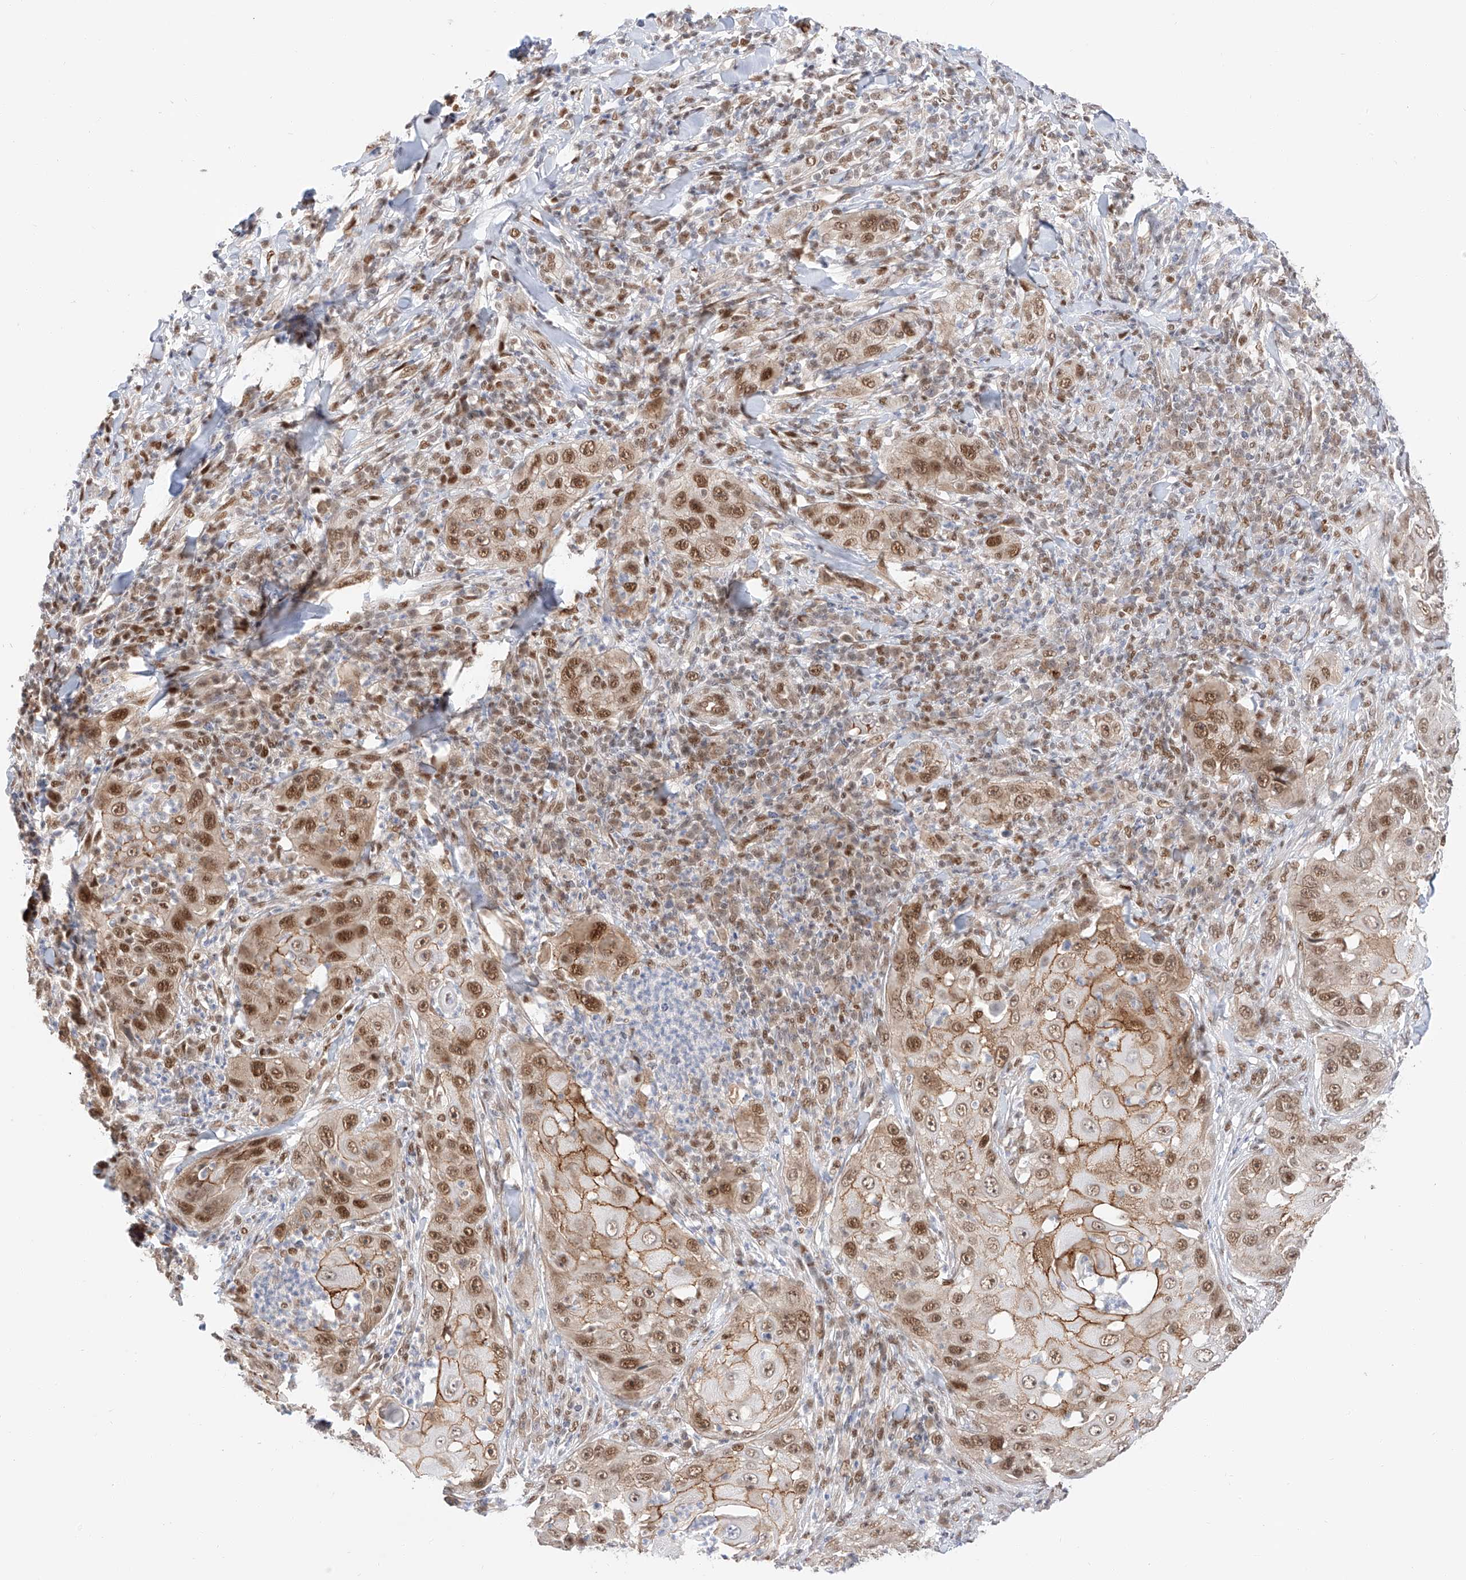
{"staining": {"intensity": "moderate", "quantity": ">75%", "location": "cytoplasmic/membranous,nuclear"}, "tissue": "skin cancer", "cell_type": "Tumor cells", "image_type": "cancer", "snomed": [{"axis": "morphology", "description": "Squamous cell carcinoma, NOS"}, {"axis": "topography", "description": "Skin"}], "caption": "This histopathology image exhibits immunohistochemistry staining of skin cancer, with medium moderate cytoplasmic/membranous and nuclear expression in approximately >75% of tumor cells.", "gene": "POGK", "patient": {"sex": "female", "age": 44}}